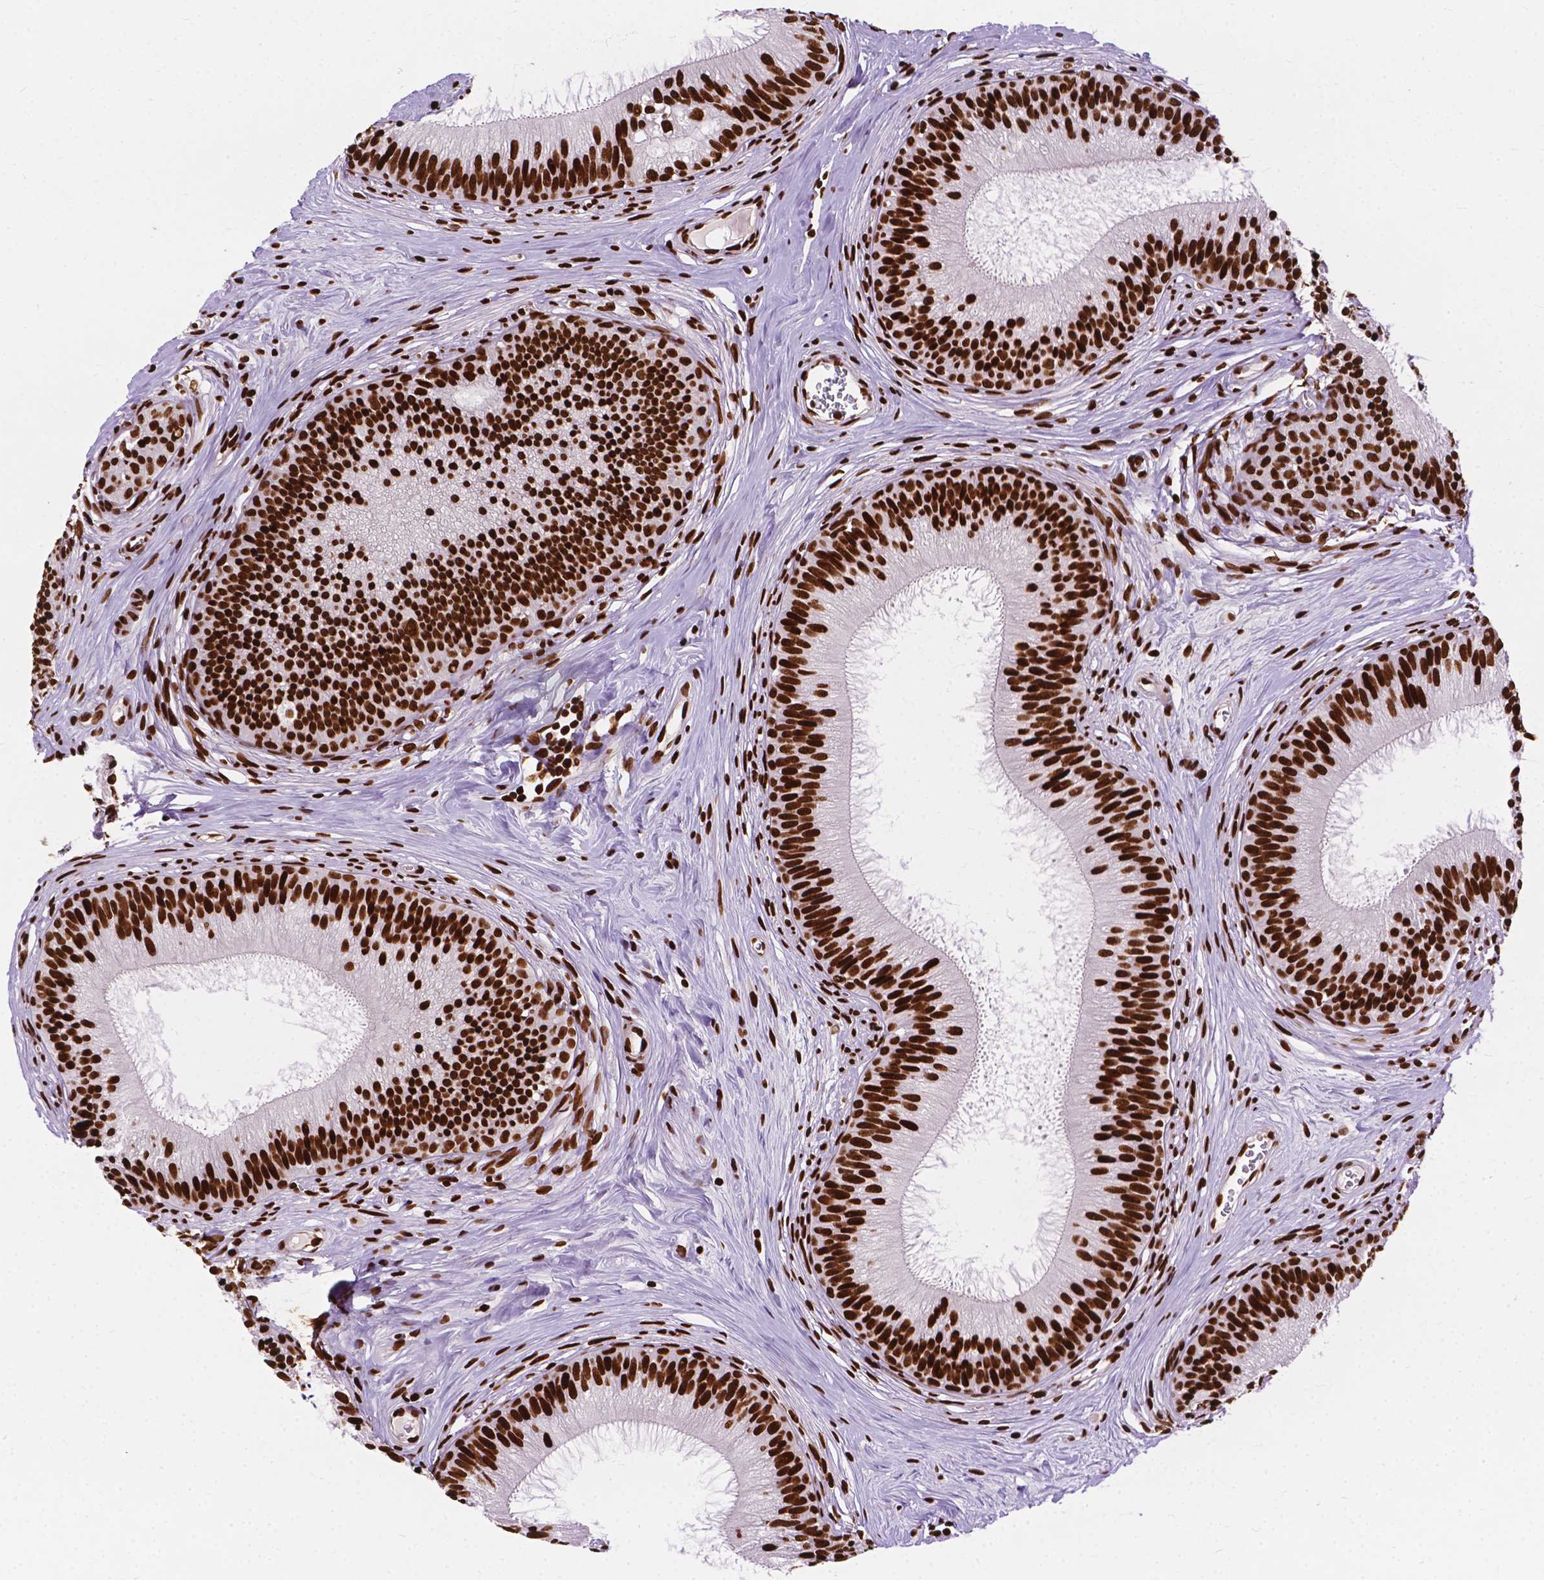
{"staining": {"intensity": "strong", "quantity": ">75%", "location": "nuclear"}, "tissue": "epididymis", "cell_type": "Glandular cells", "image_type": "normal", "snomed": [{"axis": "morphology", "description": "Normal tissue, NOS"}, {"axis": "topography", "description": "Epididymis"}], "caption": "IHC micrograph of benign human epididymis stained for a protein (brown), which shows high levels of strong nuclear expression in approximately >75% of glandular cells.", "gene": "SMIM5", "patient": {"sex": "male", "age": 24}}